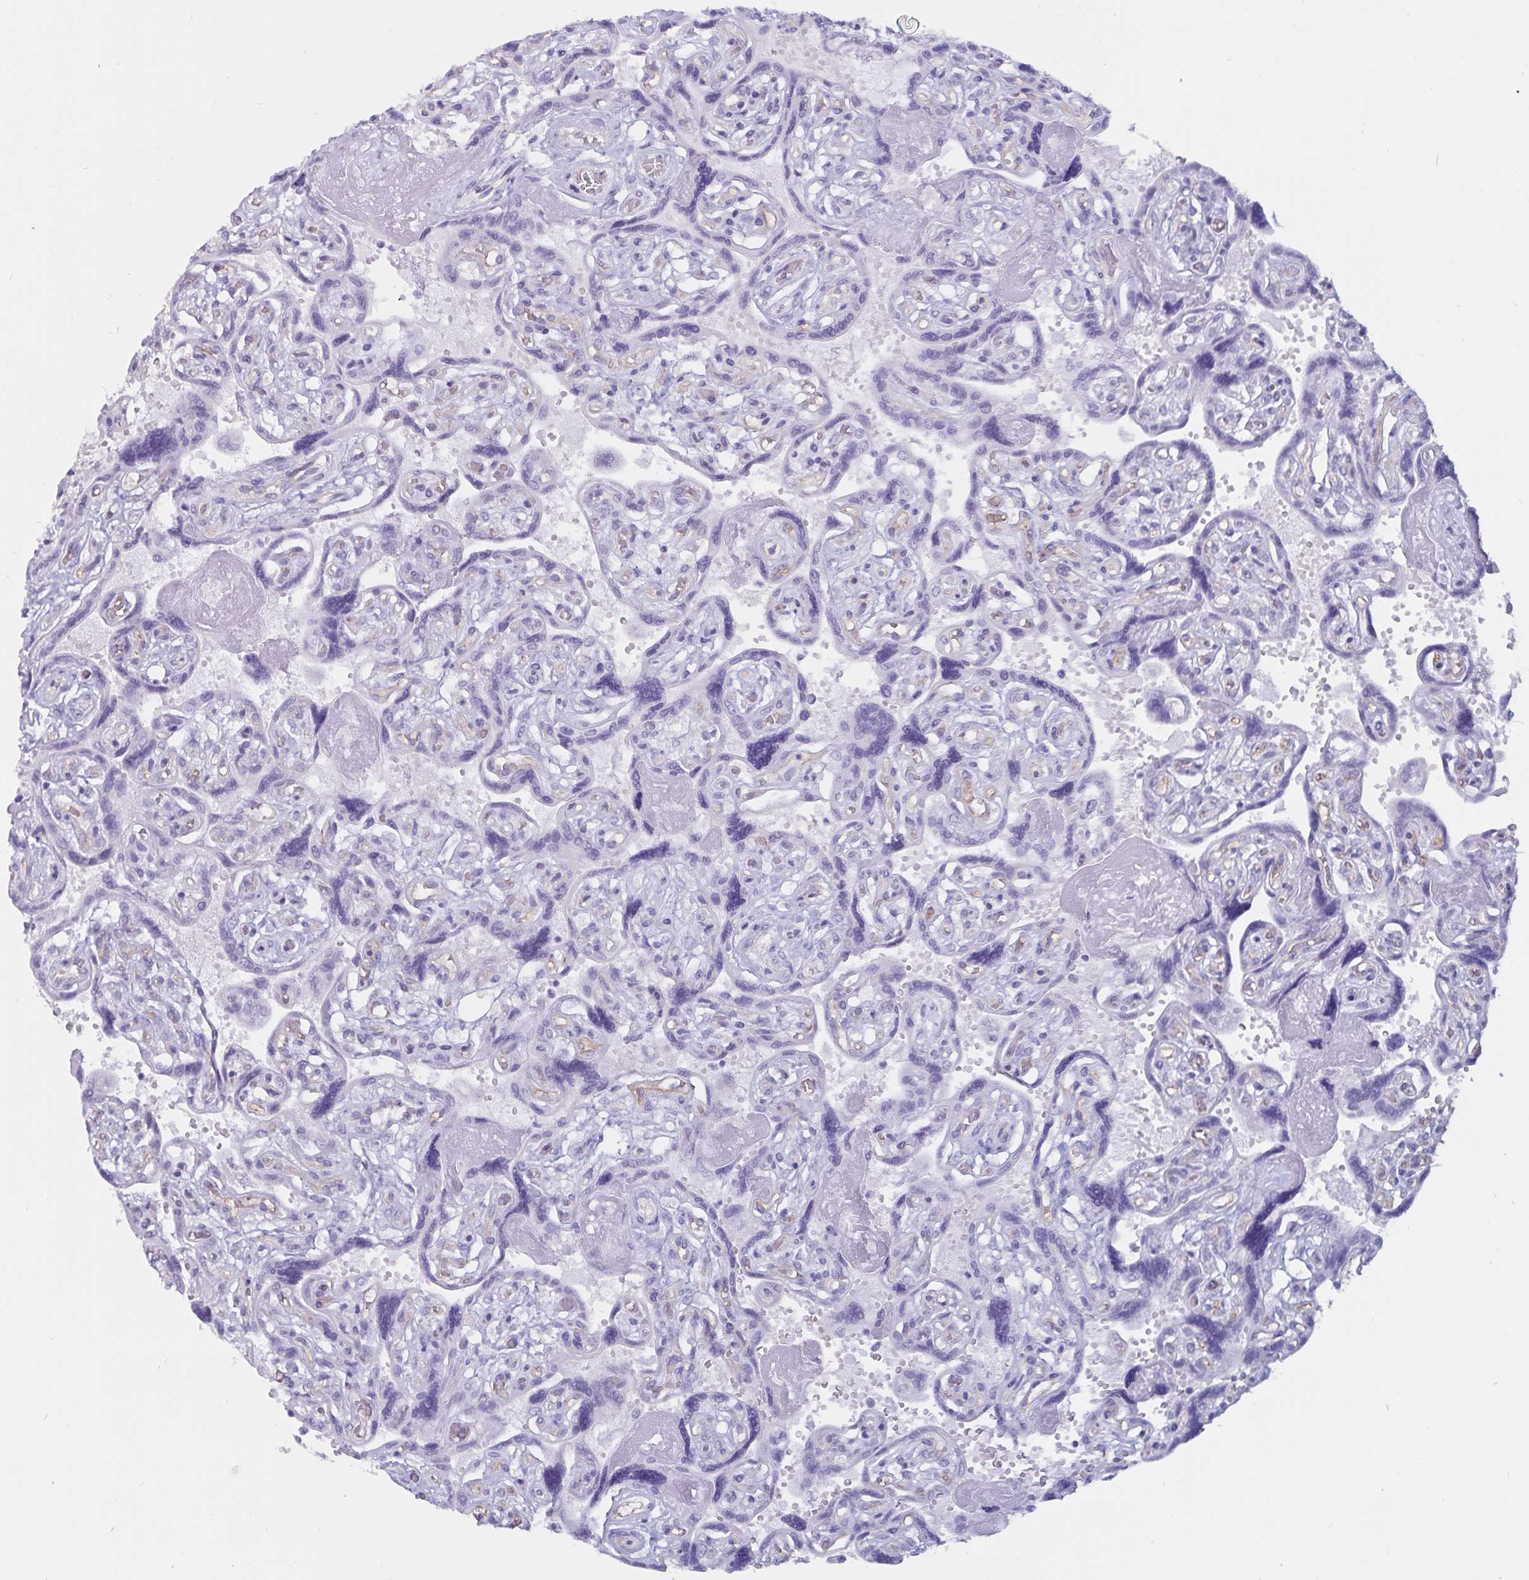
{"staining": {"intensity": "negative", "quantity": "none", "location": "none"}, "tissue": "placenta", "cell_type": "Decidual cells", "image_type": "normal", "snomed": [{"axis": "morphology", "description": "Normal tissue, NOS"}, {"axis": "topography", "description": "Placenta"}], "caption": "DAB (3,3'-diaminobenzidine) immunohistochemical staining of benign placenta demonstrates no significant positivity in decidual cells. The staining was performed using DAB (3,3'-diaminobenzidine) to visualize the protein expression in brown, while the nuclei were stained in blue with hematoxylin (Magnification: 20x).", "gene": "GPR137", "patient": {"sex": "female", "age": 32}}